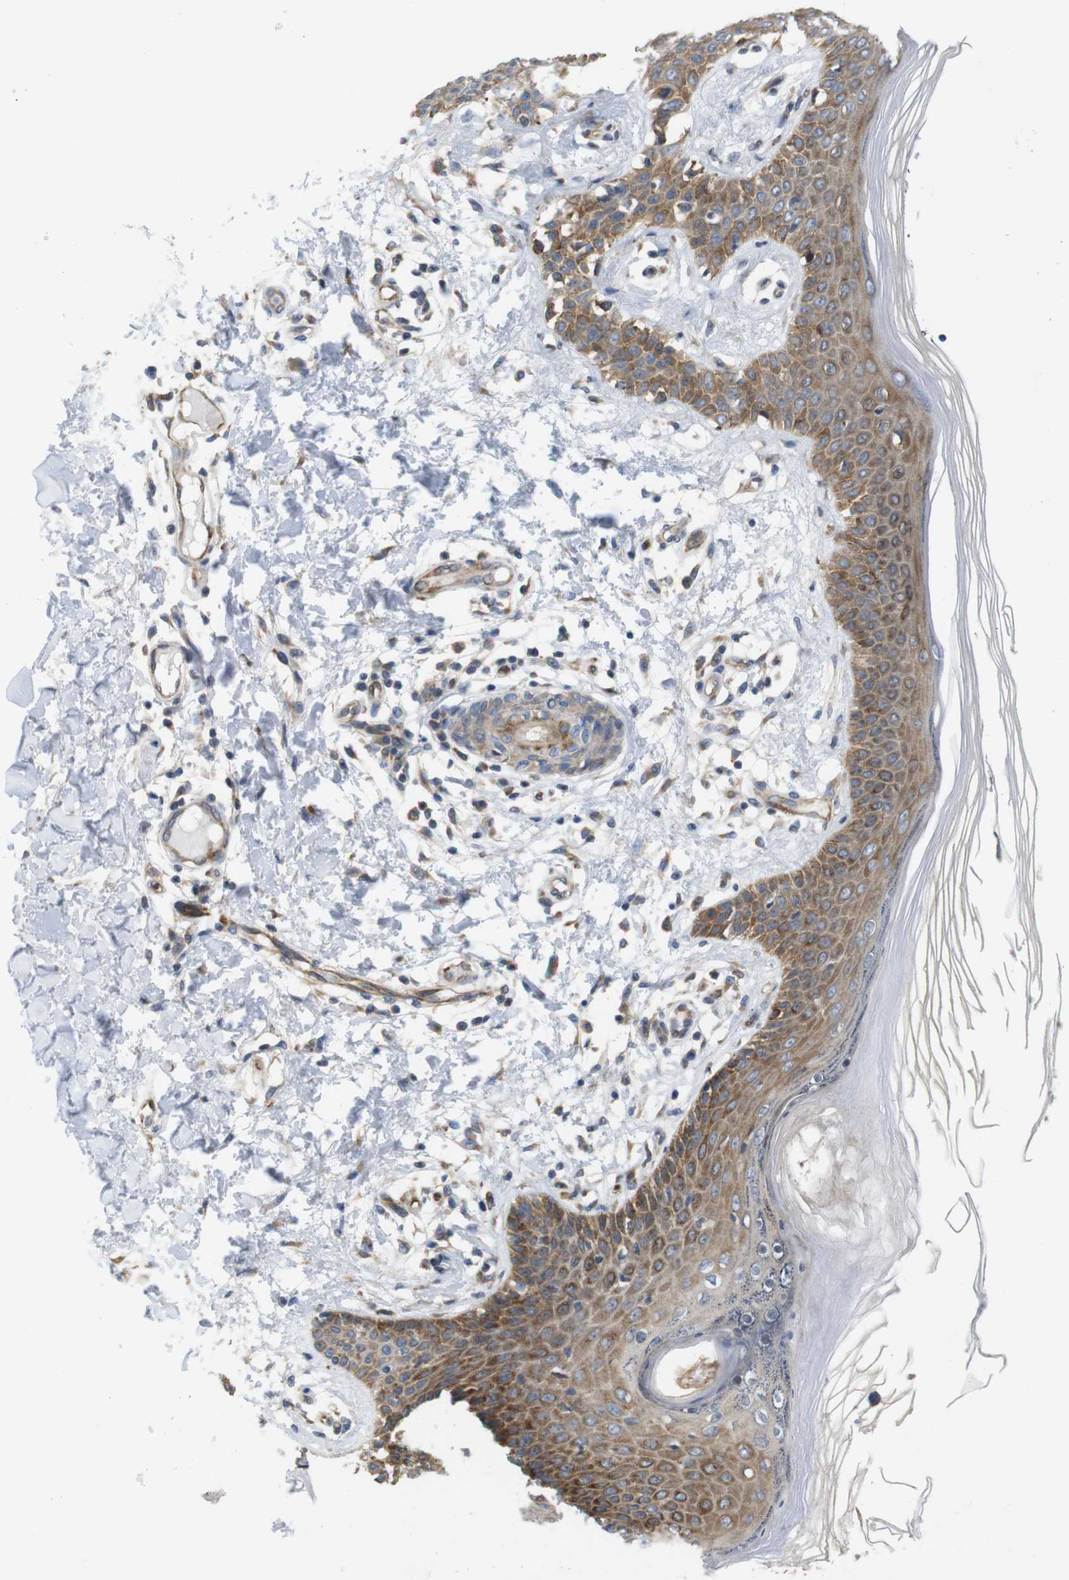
{"staining": {"intensity": "moderate", "quantity": ">75%", "location": "cytoplasmic/membranous"}, "tissue": "skin", "cell_type": "Fibroblasts", "image_type": "normal", "snomed": [{"axis": "morphology", "description": "Normal tissue, NOS"}, {"axis": "topography", "description": "Skin"}], "caption": "DAB (3,3'-diaminobenzidine) immunohistochemical staining of benign human skin demonstrates moderate cytoplasmic/membranous protein positivity in about >75% of fibroblasts.", "gene": "PCNX2", "patient": {"sex": "male", "age": 53}}